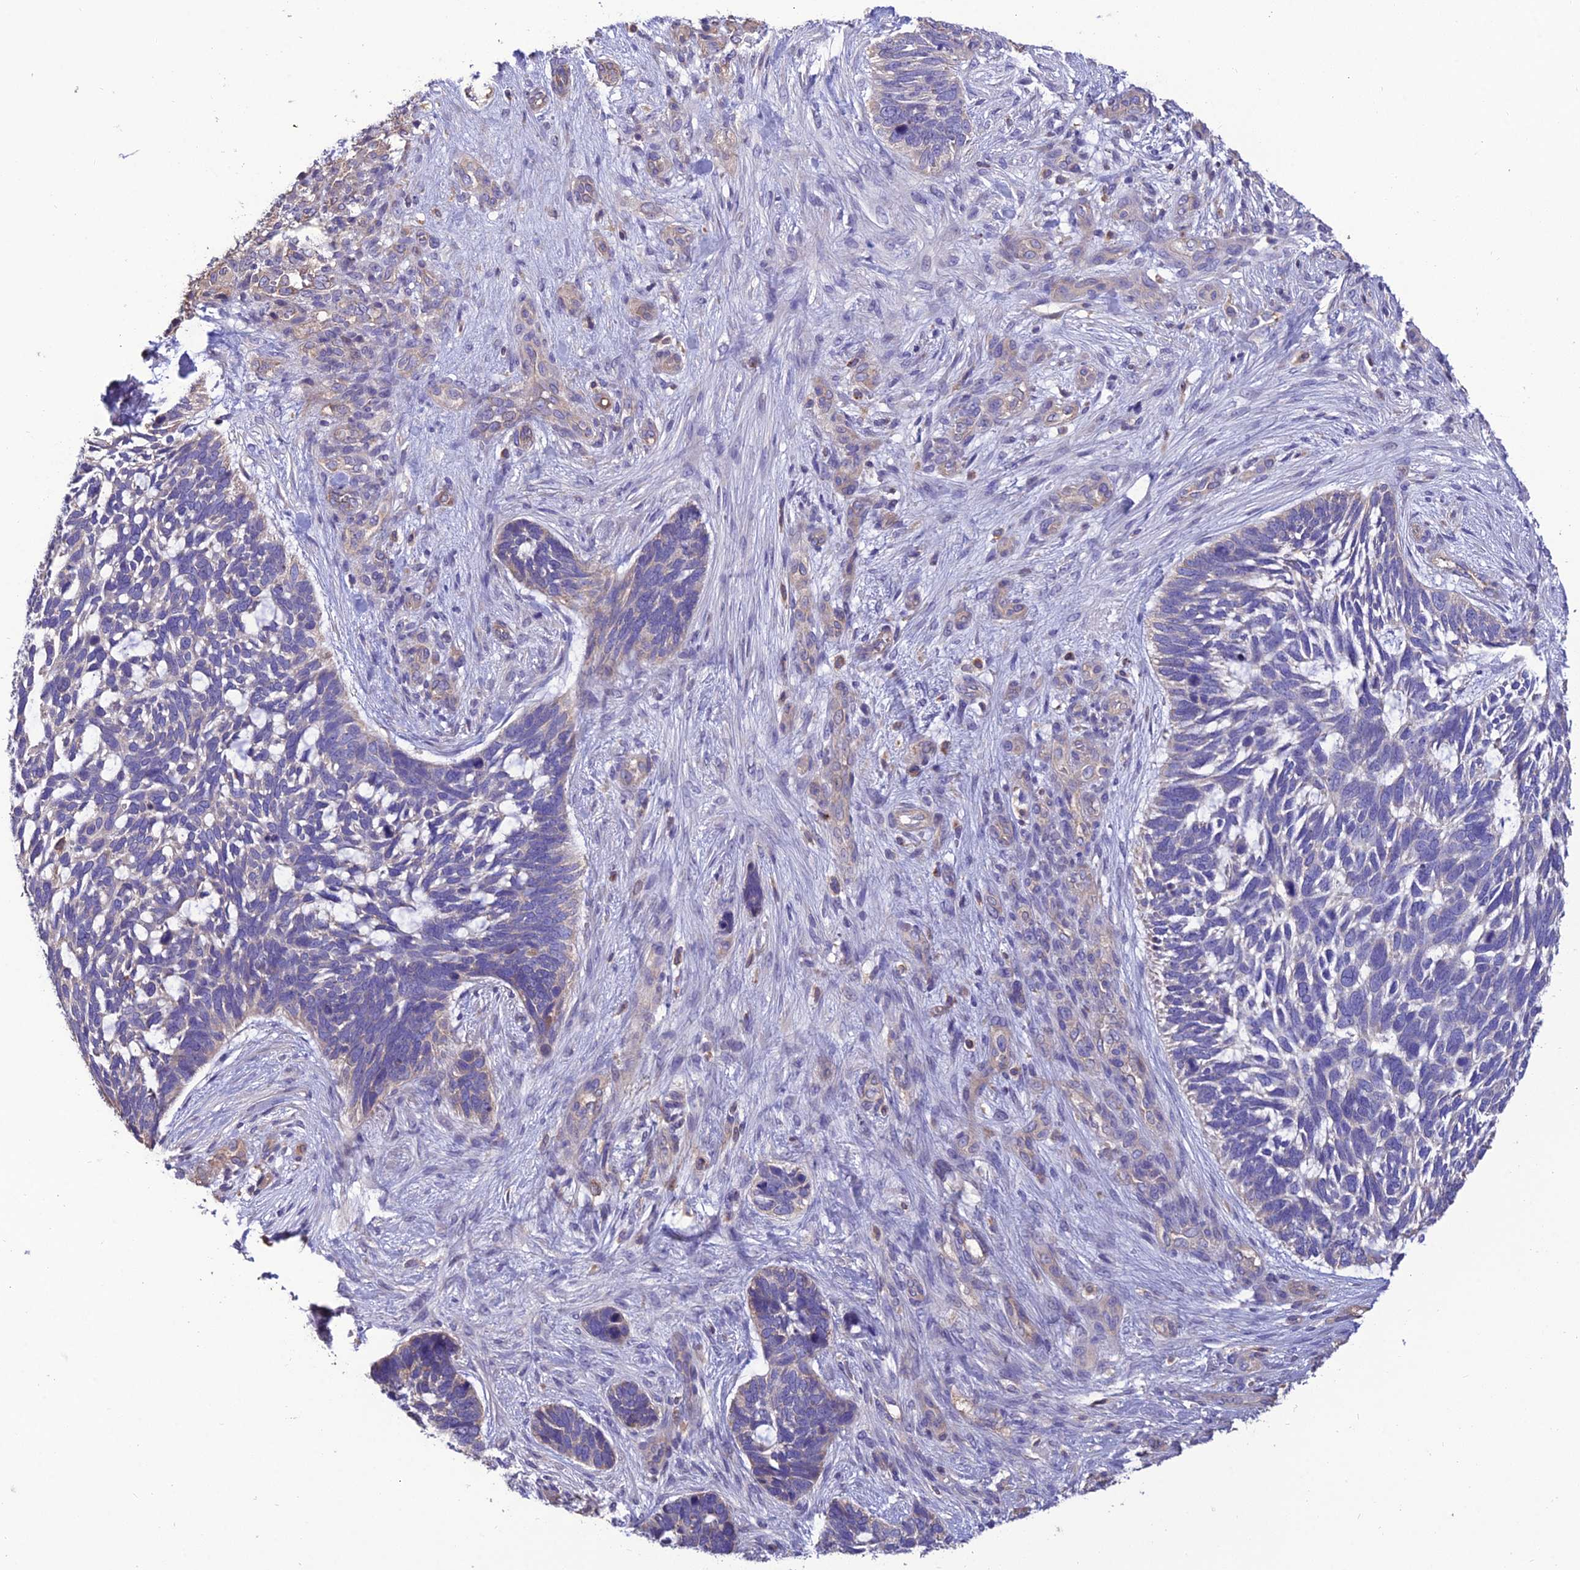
{"staining": {"intensity": "negative", "quantity": "none", "location": "none"}, "tissue": "skin cancer", "cell_type": "Tumor cells", "image_type": "cancer", "snomed": [{"axis": "morphology", "description": "Basal cell carcinoma"}, {"axis": "topography", "description": "Skin"}], "caption": "Photomicrograph shows no protein staining in tumor cells of basal cell carcinoma (skin) tissue.", "gene": "MIOS", "patient": {"sex": "male", "age": 88}}